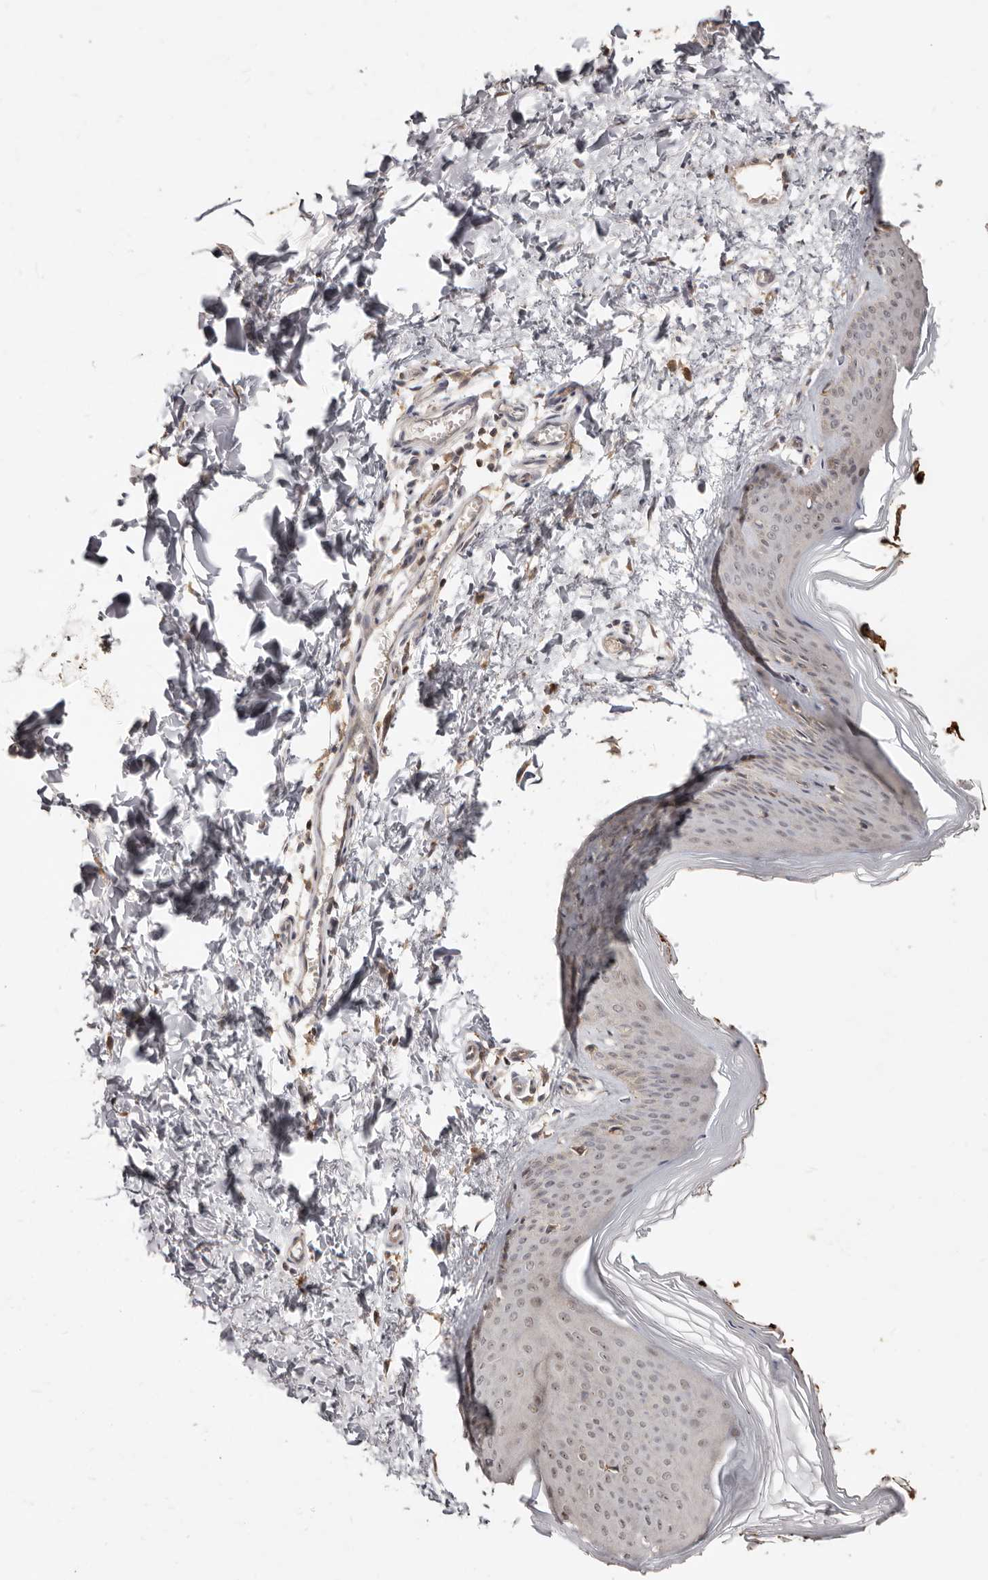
{"staining": {"intensity": "moderate", "quantity": "25%-75%", "location": "cytoplasmic/membranous"}, "tissue": "skin", "cell_type": "Fibroblasts", "image_type": "normal", "snomed": [{"axis": "morphology", "description": "Normal tissue, NOS"}, {"axis": "topography", "description": "Skin"}], "caption": "Skin stained for a protein (brown) shows moderate cytoplasmic/membranous positive positivity in approximately 25%-75% of fibroblasts.", "gene": "TC2N", "patient": {"sex": "female", "age": 27}}